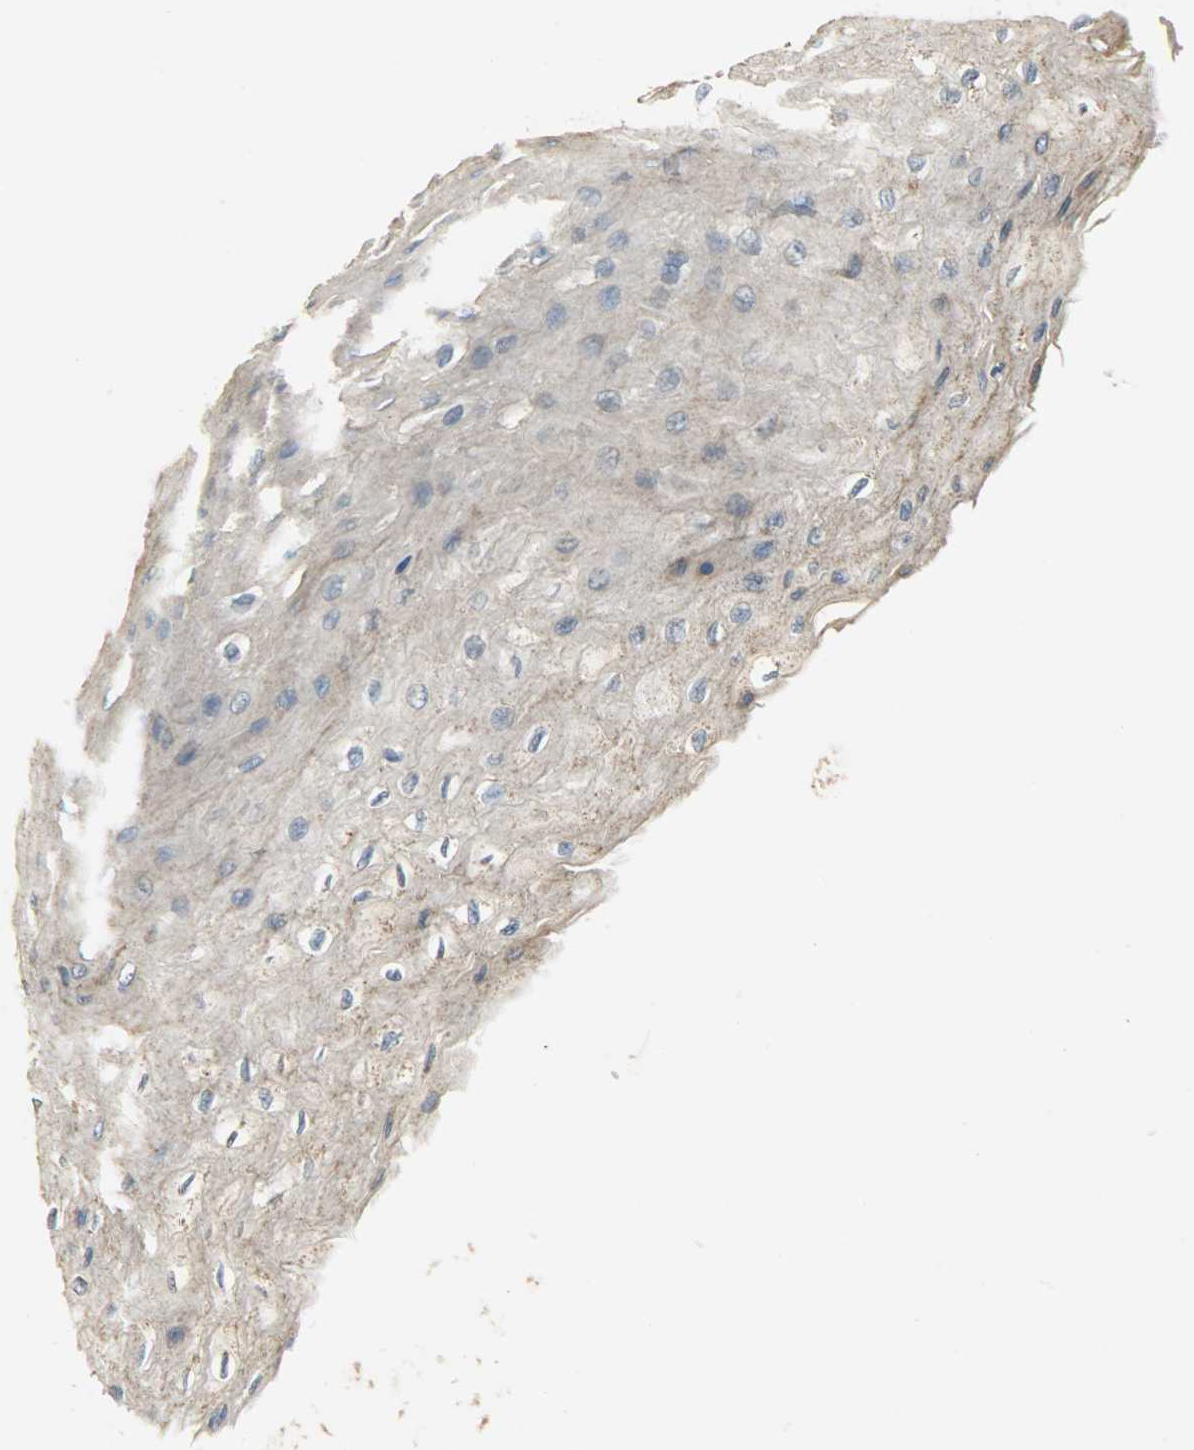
{"staining": {"intensity": "moderate", "quantity": "25%-75%", "location": "cytoplasmic/membranous"}, "tissue": "esophagus", "cell_type": "Squamous epithelial cells", "image_type": "normal", "snomed": [{"axis": "morphology", "description": "Normal tissue, NOS"}, {"axis": "topography", "description": "Esophagus"}], "caption": "Protein expression by immunohistochemistry reveals moderate cytoplasmic/membranous staining in approximately 25%-75% of squamous epithelial cells in normal esophagus. The staining was performed using DAB (3,3'-diaminobenzidine) to visualize the protein expression in brown, while the nuclei were stained in blue with hematoxylin (Magnification: 20x).", "gene": "C1orf198", "patient": {"sex": "female", "age": 72}}